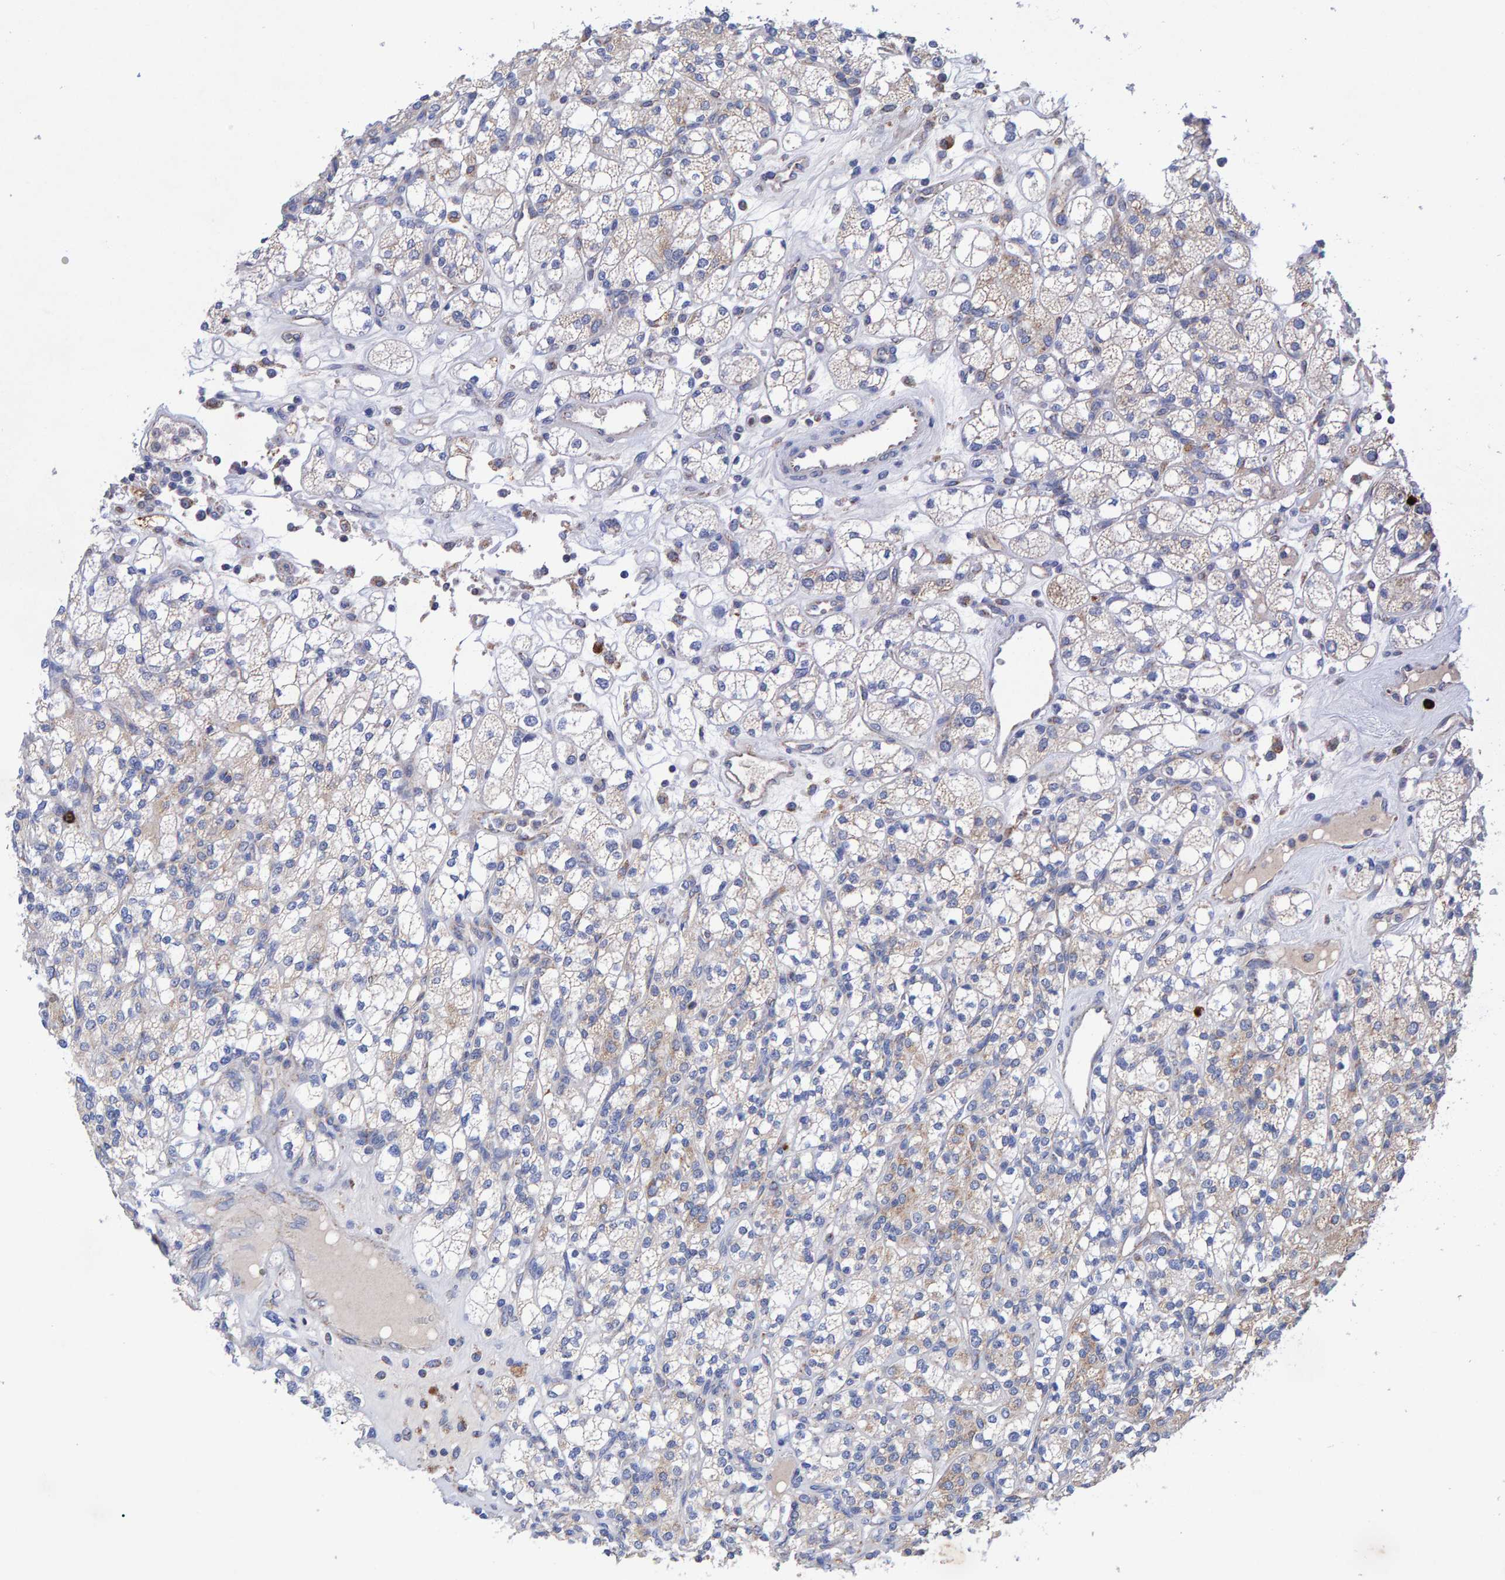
{"staining": {"intensity": "weak", "quantity": "<25%", "location": "cytoplasmic/membranous"}, "tissue": "renal cancer", "cell_type": "Tumor cells", "image_type": "cancer", "snomed": [{"axis": "morphology", "description": "Adenocarcinoma, NOS"}, {"axis": "topography", "description": "Kidney"}], "caption": "A micrograph of human renal adenocarcinoma is negative for staining in tumor cells.", "gene": "EFR3A", "patient": {"sex": "male", "age": 77}}